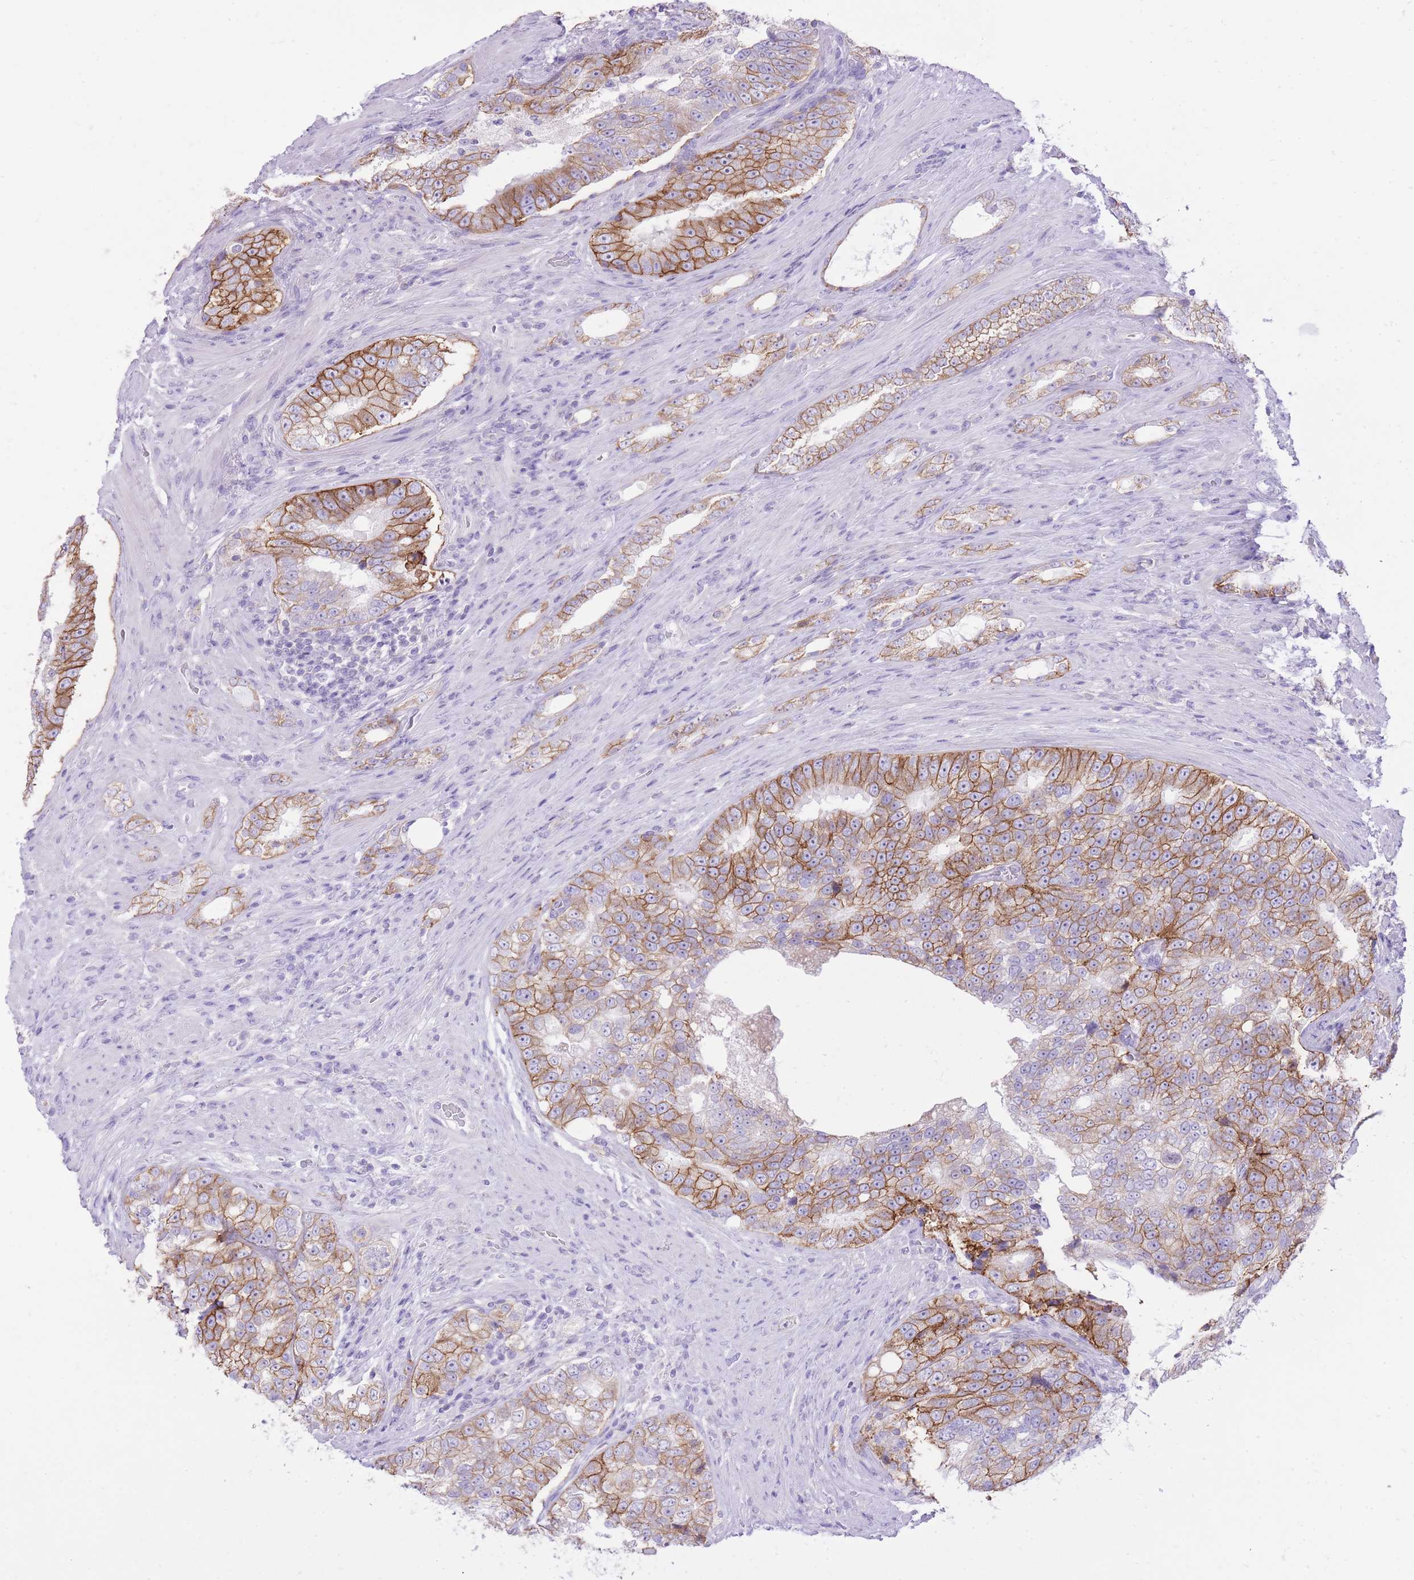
{"staining": {"intensity": "strong", "quantity": "25%-75%", "location": "cytoplasmic/membranous"}, "tissue": "prostate cancer", "cell_type": "Tumor cells", "image_type": "cancer", "snomed": [{"axis": "morphology", "description": "Adenocarcinoma, High grade"}, {"axis": "topography", "description": "Prostate"}], "caption": "IHC histopathology image of neoplastic tissue: human adenocarcinoma (high-grade) (prostate) stained using immunohistochemistry shows high levels of strong protein expression localized specifically in the cytoplasmic/membranous of tumor cells, appearing as a cytoplasmic/membranous brown color.", "gene": "SLC4A4", "patient": {"sex": "male", "age": 70}}